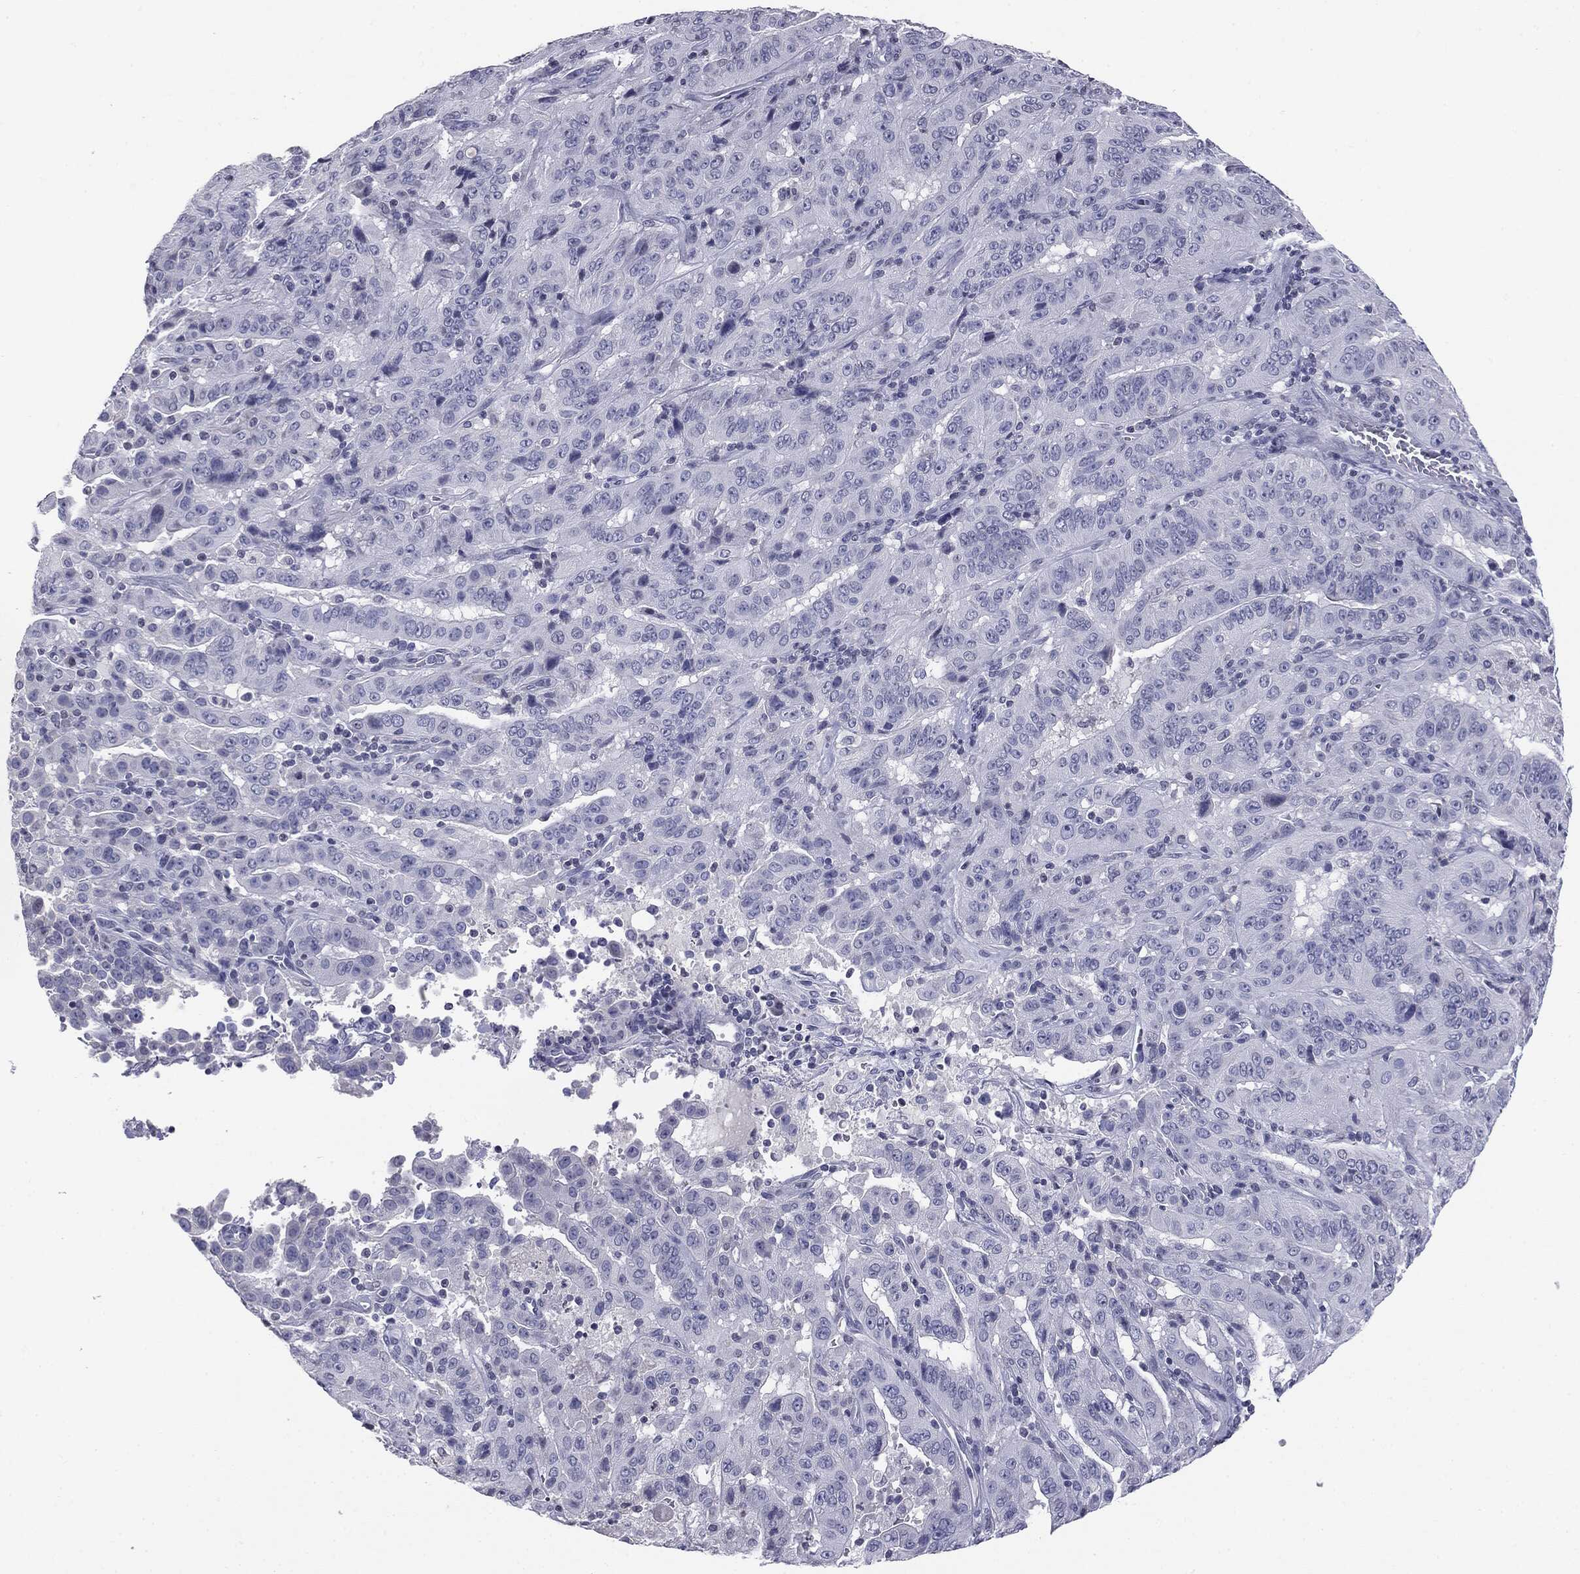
{"staining": {"intensity": "negative", "quantity": "none", "location": "none"}, "tissue": "pancreatic cancer", "cell_type": "Tumor cells", "image_type": "cancer", "snomed": [{"axis": "morphology", "description": "Adenocarcinoma, NOS"}, {"axis": "topography", "description": "Pancreas"}], "caption": "Protein analysis of adenocarcinoma (pancreatic) exhibits no significant expression in tumor cells. (DAB (3,3'-diaminobenzidine) IHC visualized using brightfield microscopy, high magnification).", "gene": "SERPINB4", "patient": {"sex": "male", "age": 63}}